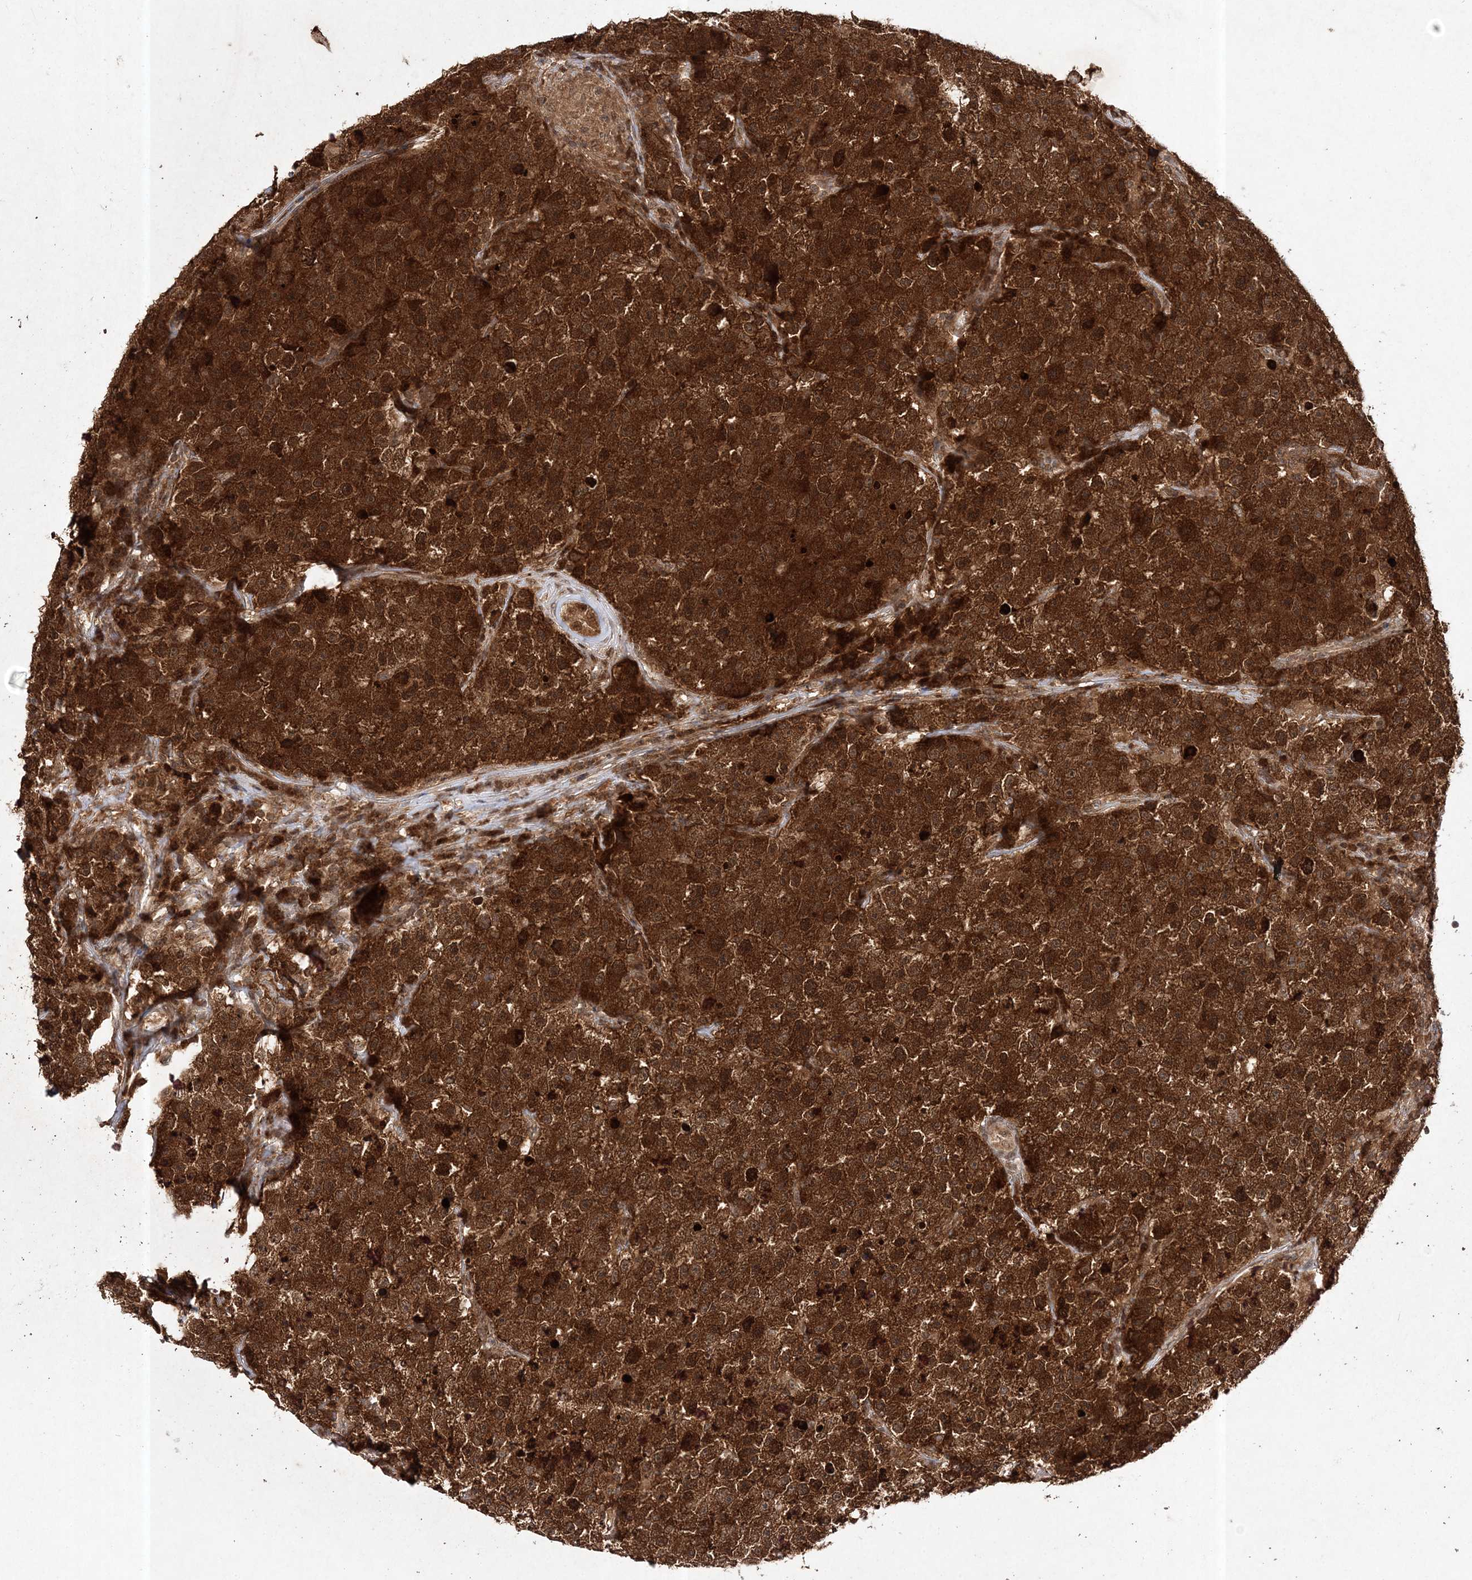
{"staining": {"intensity": "strong", "quantity": ">75%", "location": "cytoplasmic/membranous,nuclear"}, "tissue": "testis cancer", "cell_type": "Tumor cells", "image_type": "cancer", "snomed": [{"axis": "morphology", "description": "Seminoma, NOS"}, {"axis": "topography", "description": "Testis"}], "caption": "Testis seminoma stained for a protein shows strong cytoplasmic/membranous and nuclear positivity in tumor cells.", "gene": "NIF3L1", "patient": {"sex": "male", "age": 22}}